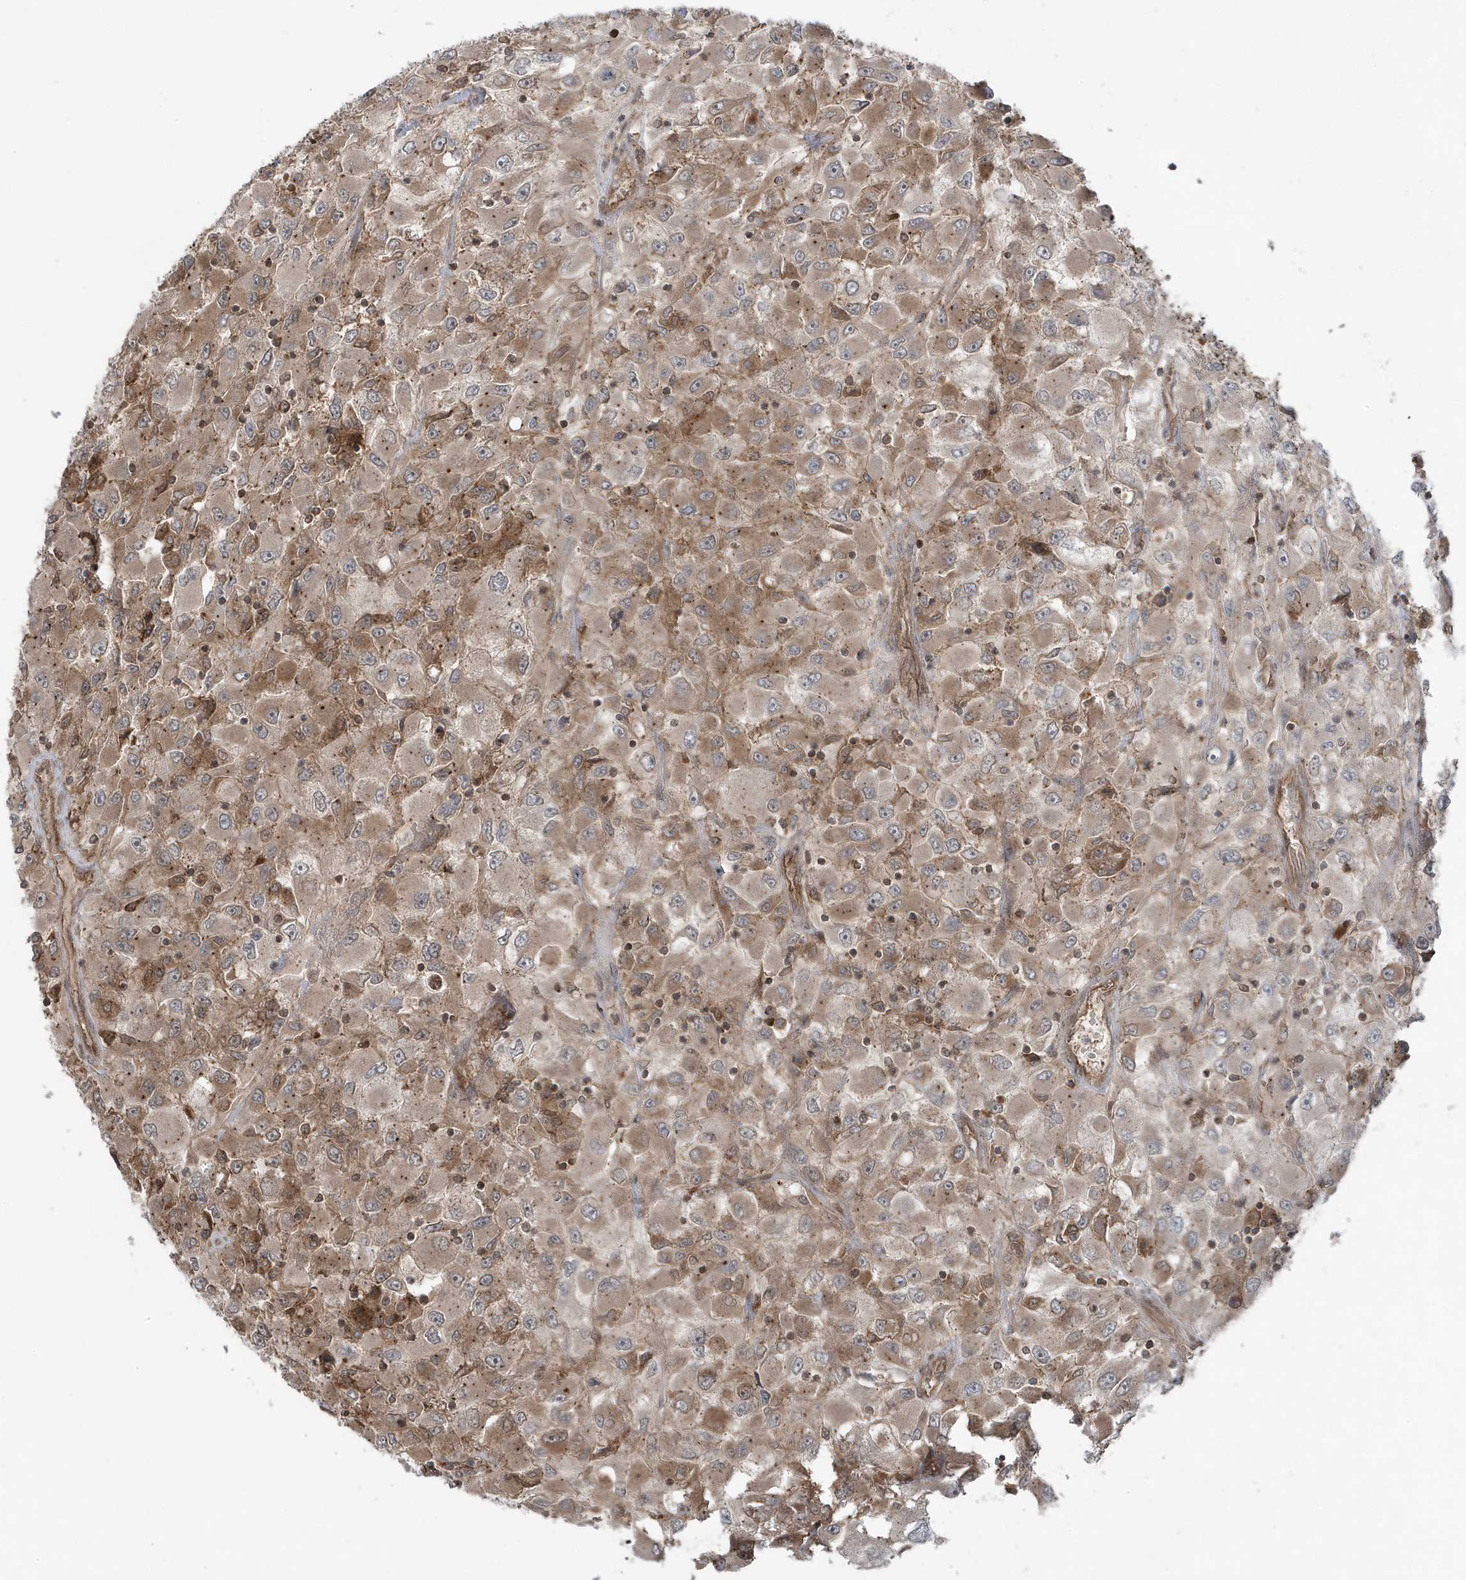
{"staining": {"intensity": "weak", "quantity": ">75%", "location": "cytoplasmic/membranous"}, "tissue": "renal cancer", "cell_type": "Tumor cells", "image_type": "cancer", "snomed": [{"axis": "morphology", "description": "Adenocarcinoma, NOS"}, {"axis": "topography", "description": "Kidney"}], "caption": "Renal cancer (adenocarcinoma) stained with immunohistochemistry demonstrates weak cytoplasmic/membranous staining in approximately >75% of tumor cells.", "gene": "MAPK1IP1L", "patient": {"sex": "female", "age": 52}}